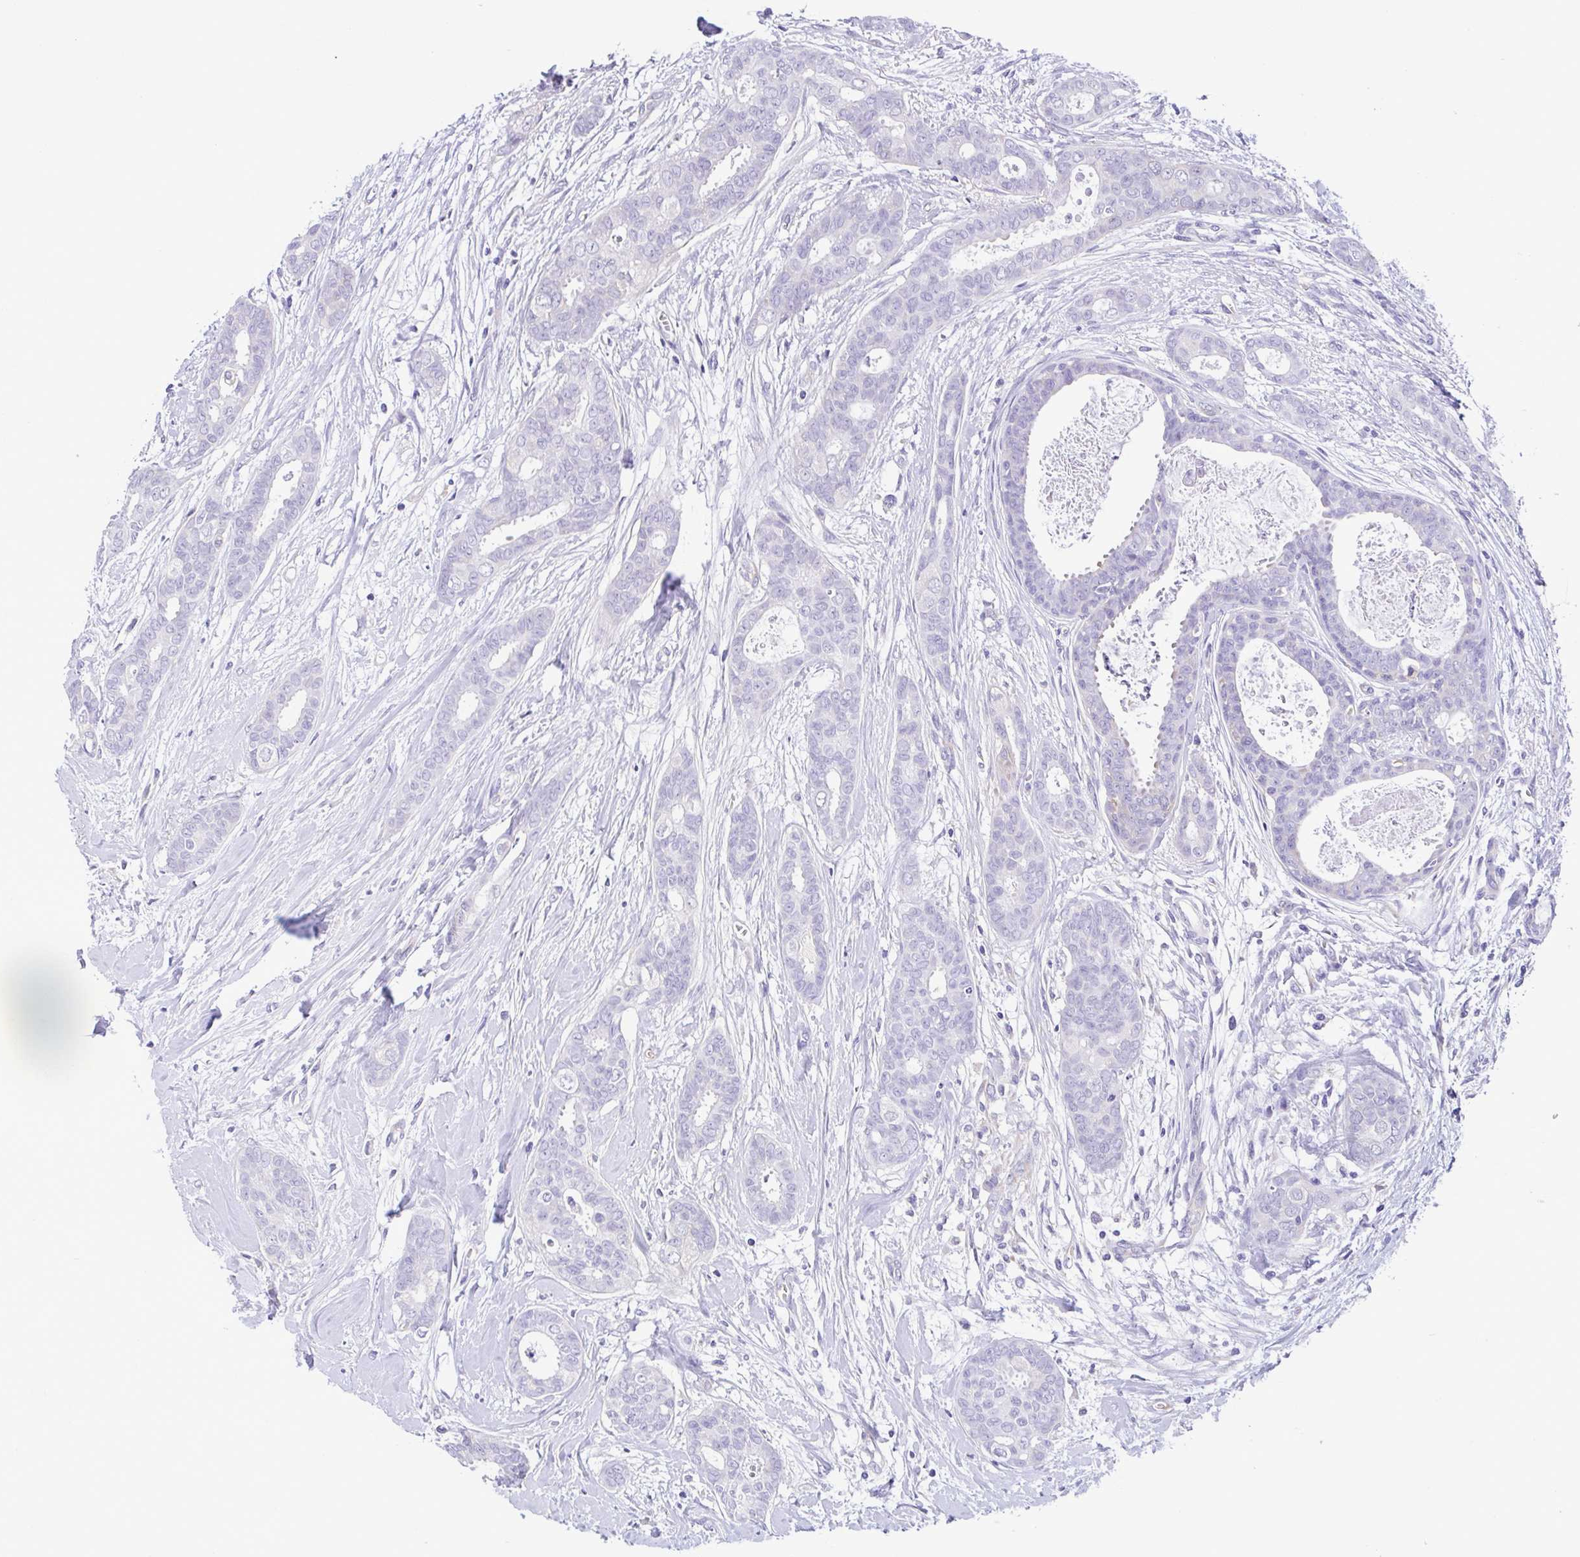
{"staining": {"intensity": "negative", "quantity": "none", "location": "none"}, "tissue": "breast cancer", "cell_type": "Tumor cells", "image_type": "cancer", "snomed": [{"axis": "morphology", "description": "Duct carcinoma"}, {"axis": "topography", "description": "Breast"}], "caption": "The histopathology image demonstrates no staining of tumor cells in invasive ductal carcinoma (breast).", "gene": "TNNI3", "patient": {"sex": "female", "age": 45}}